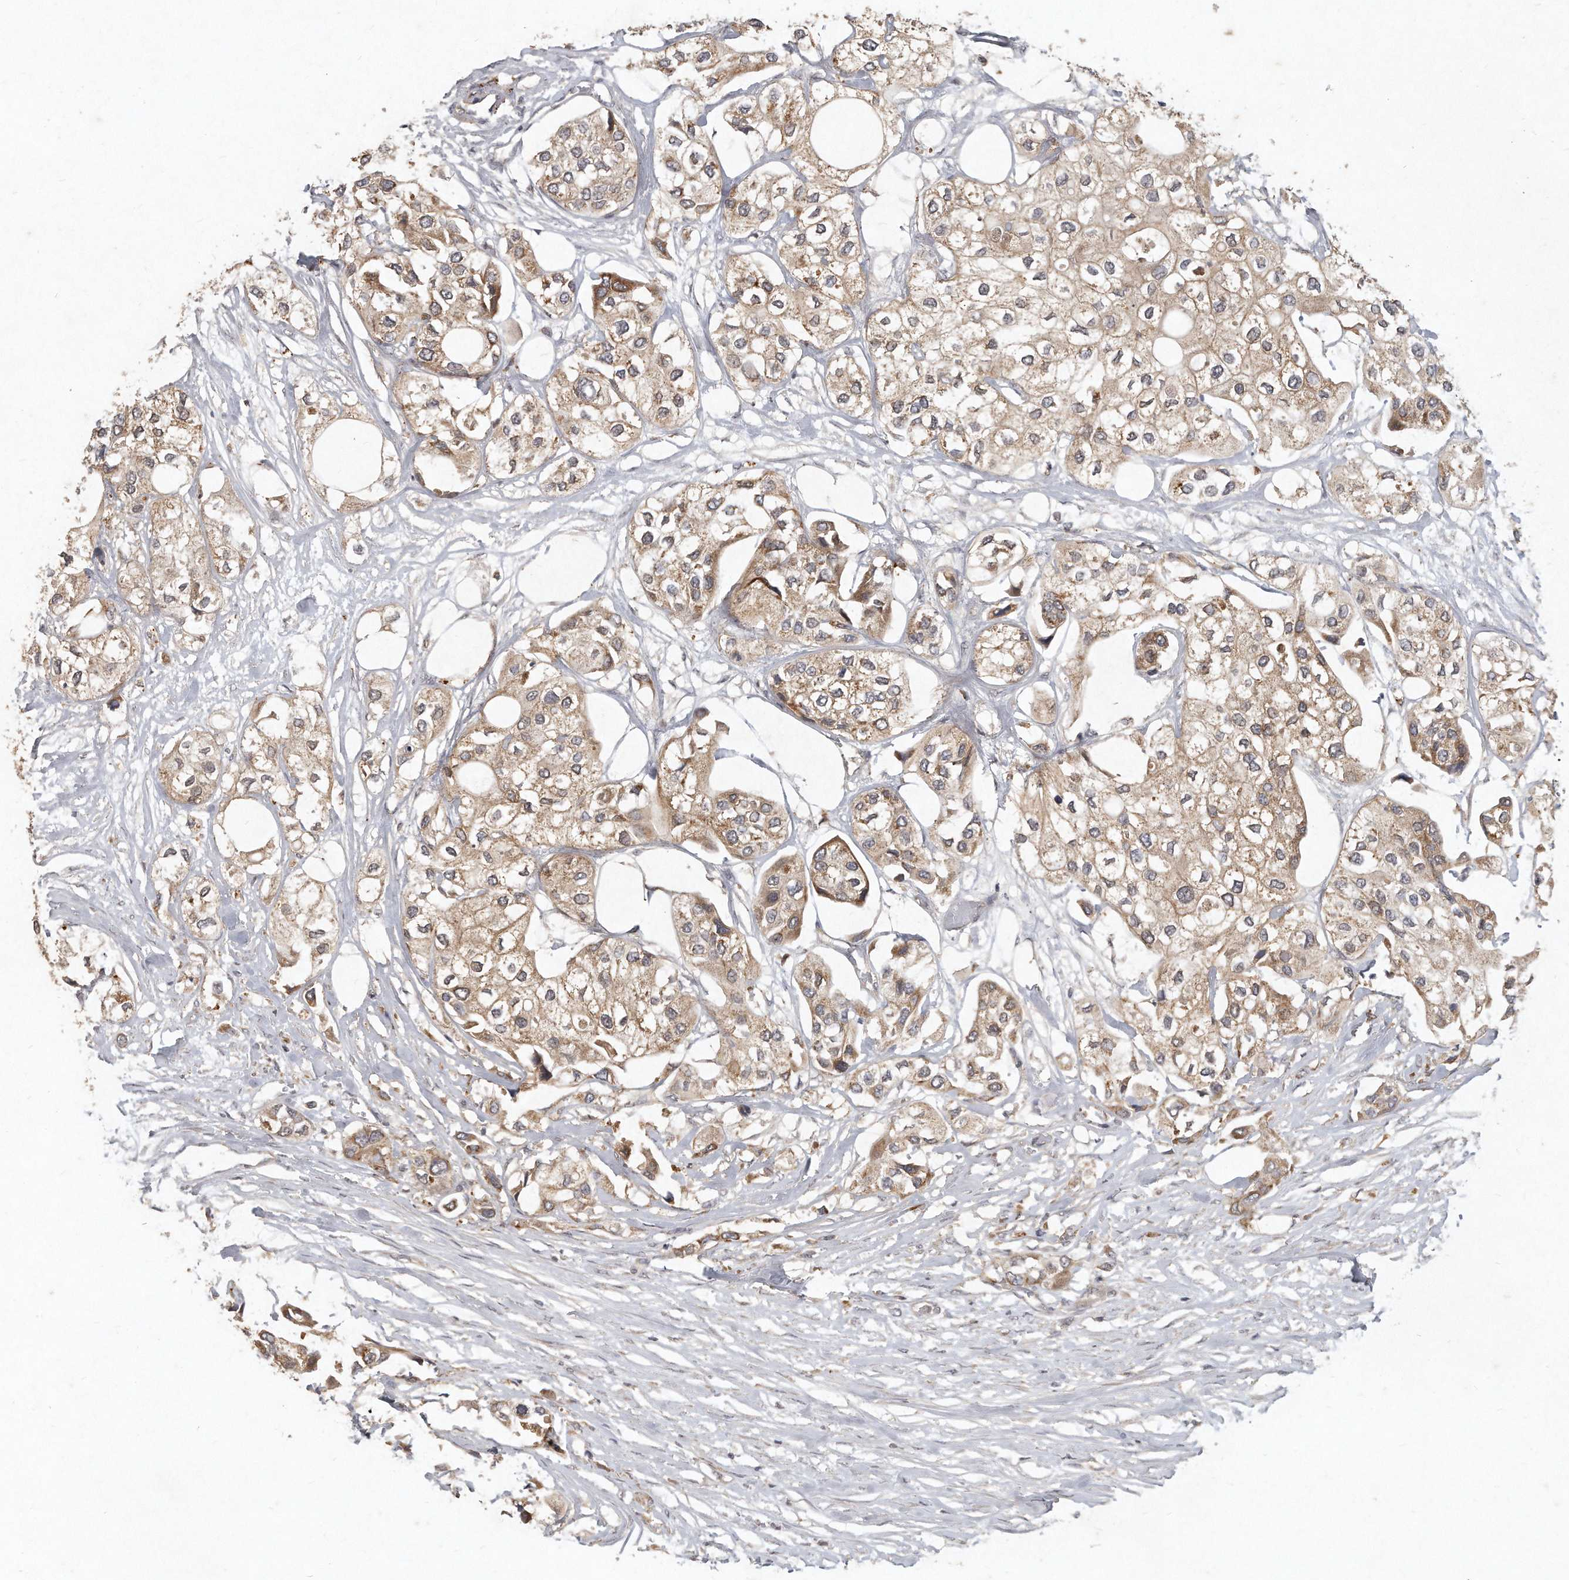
{"staining": {"intensity": "weak", "quantity": ">75%", "location": "cytoplasmic/membranous"}, "tissue": "urothelial cancer", "cell_type": "Tumor cells", "image_type": "cancer", "snomed": [{"axis": "morphology", "description": "Urothelial carcinoma, High grade"}, {"axis": "topography", "description": "Urinary bladder"}], "caption": "IHC (DAB) staining of human urothelial cancer demonstrates weak cytoplasmic/membranous protein expression in about >75% of tumor cells.", "gene": "LGALS8", "patient": {"sex": "male", "age": 64}}